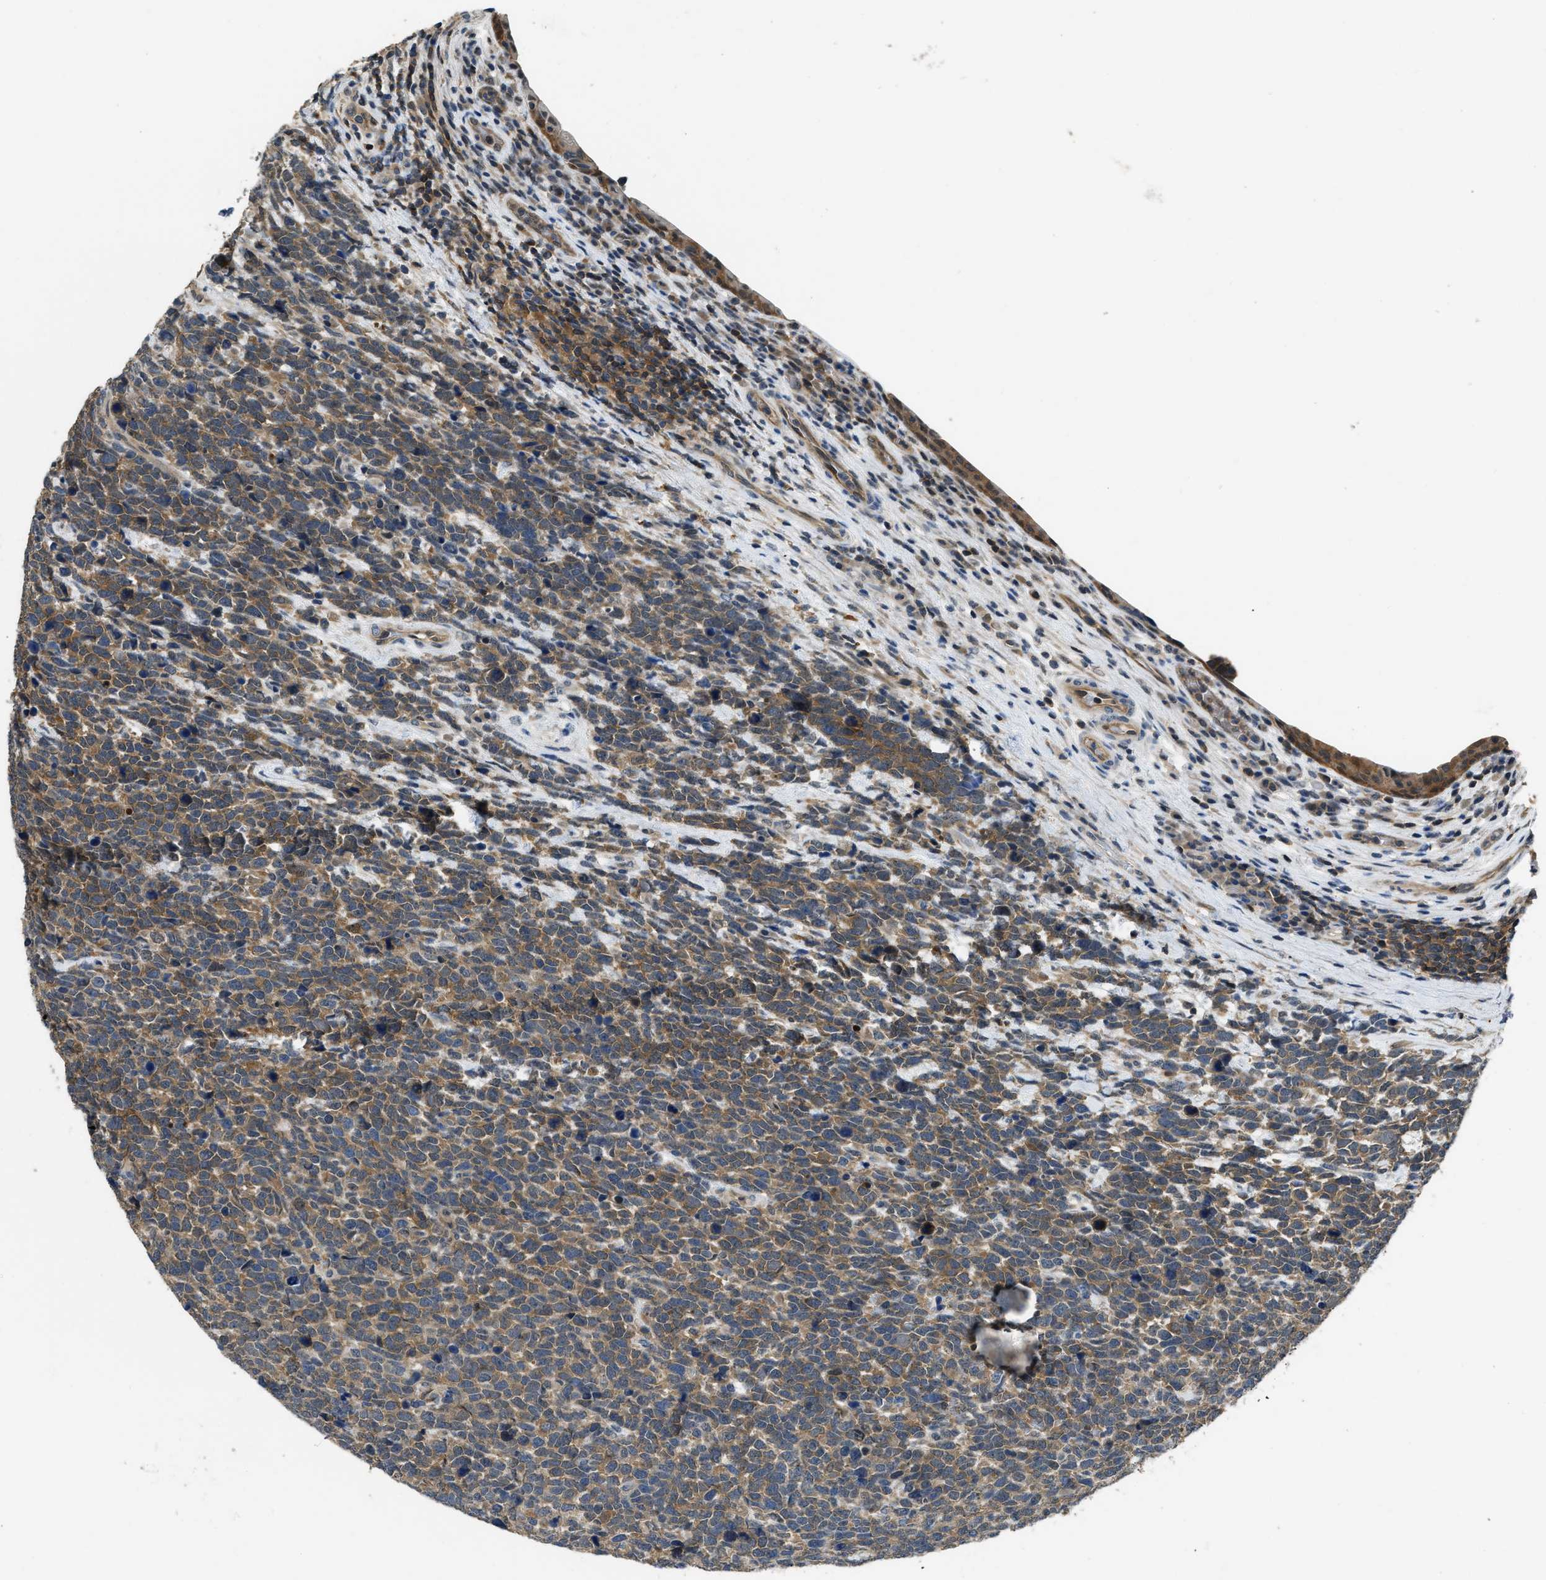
{"staining": {"intensity": "moderate", "quantity": ">75%", "location": "cytoplasmic/membranous"}, "tissue": "urothelial cancer", "cell_type": "Tumor cells", "image_type": "cancer", "snomed": [{"axis": "morphology", "description": "Urothelial carcinoma, High grade"}, {"axis": "topography", "description": "Urinary bladder"}], "caption": "Immunohistochemical staining of human high-grade urothelial carcinoma shows medium levels of moderate cytoplasmic/membranous expression in approximately >75% of tumor cells.", "gene": "TES", "patient": {"sex": "female", "age": 82}}